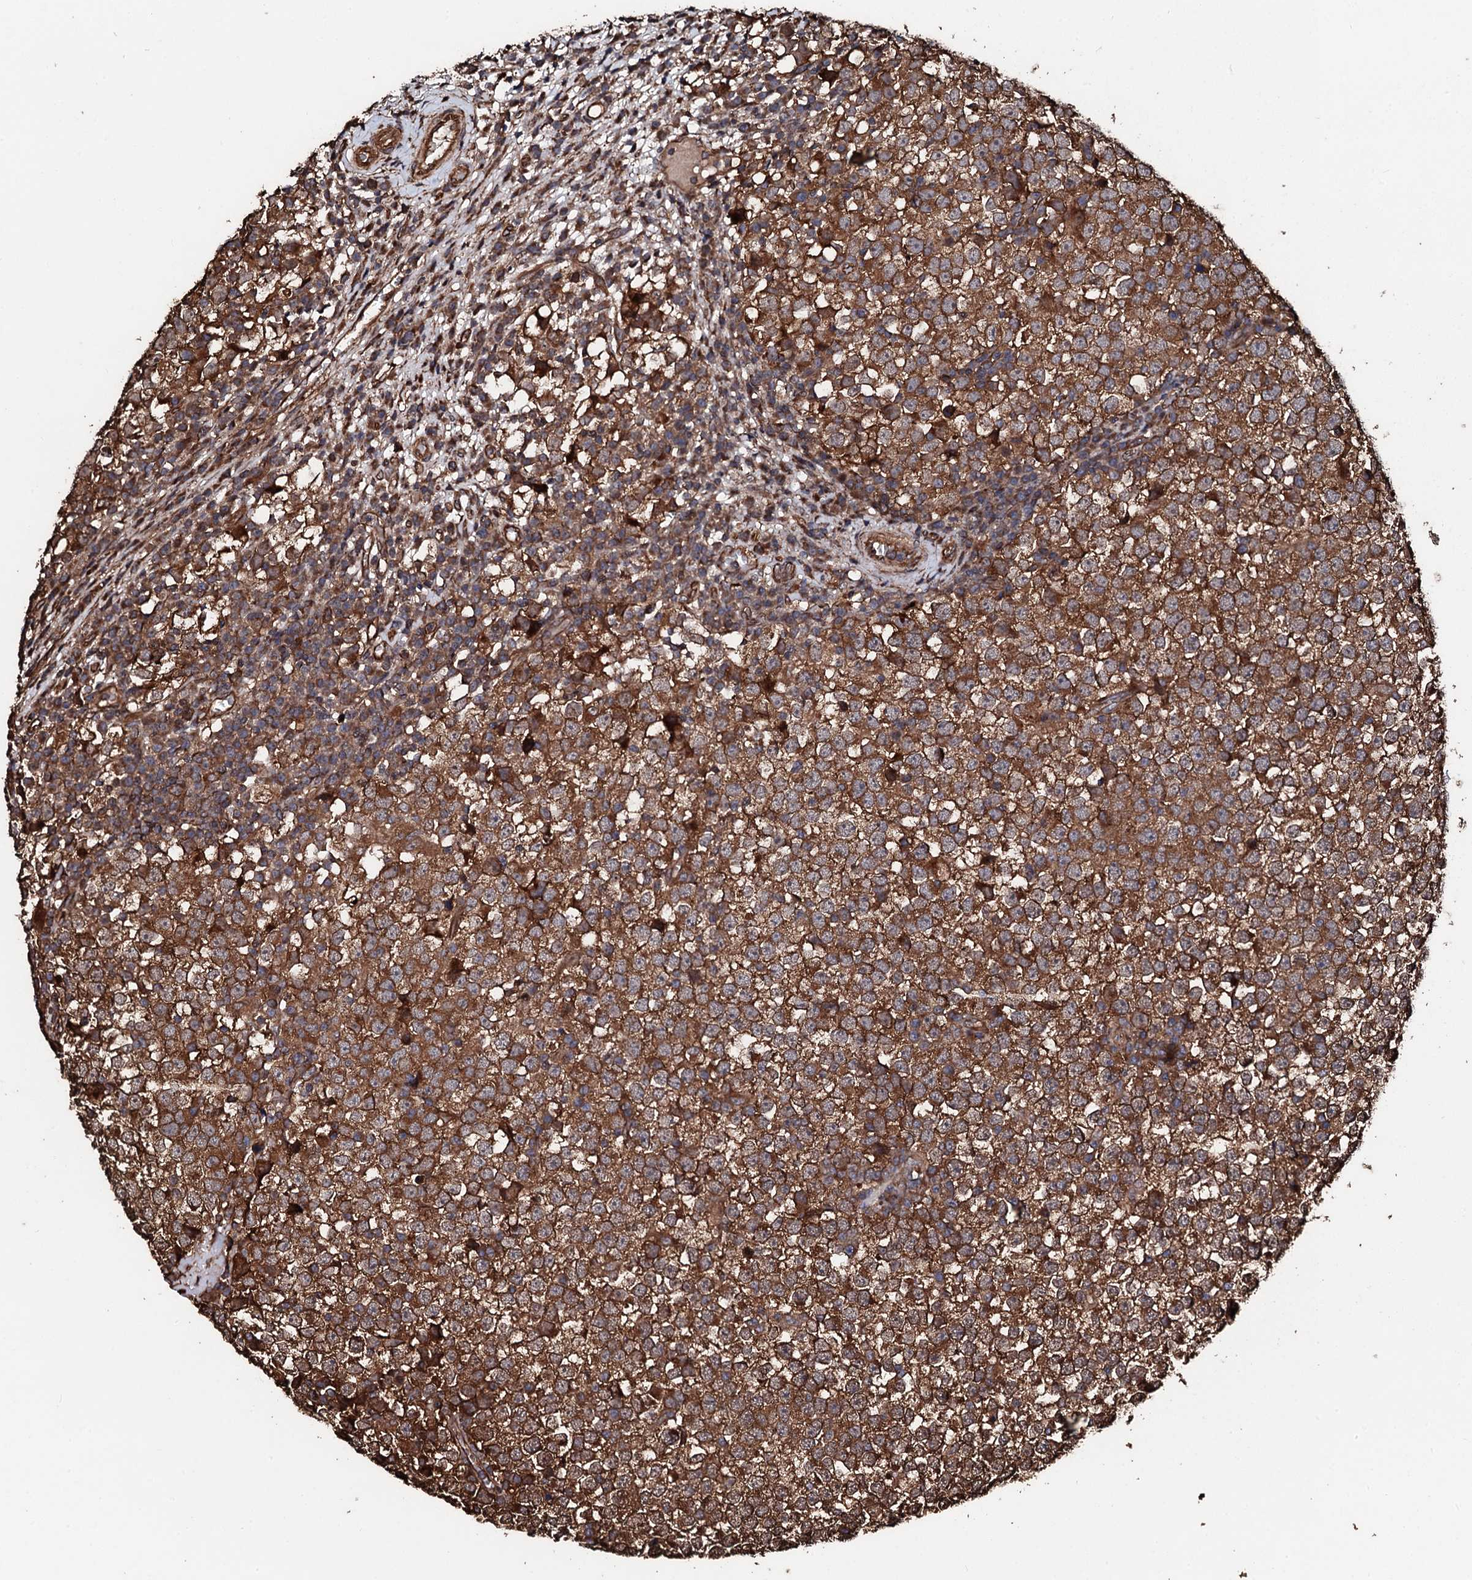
{"staining": {"intensity": "moderate", "quantity": ">75%", "location": "cytoplasmic/membranous"}, "tissue": "testis cancer", "cell_type": "Tumor cells", "image_type": "cancer", "snomed": [{"axis": "morphology", "description": "Seminoma, NOS"}, {"axis": "topography", "description": "Testis"}], "caption": "Seminoma (testis) tissue displays moderate cytoplasmic/membranous staining in about >75% of tumor cells (DAB (3,3'-diaminobenzidine) IHC with brightfield microscopy, high magnification).", "gene": "CKAP5", "patient": {"sex": "male", "age": 65}}